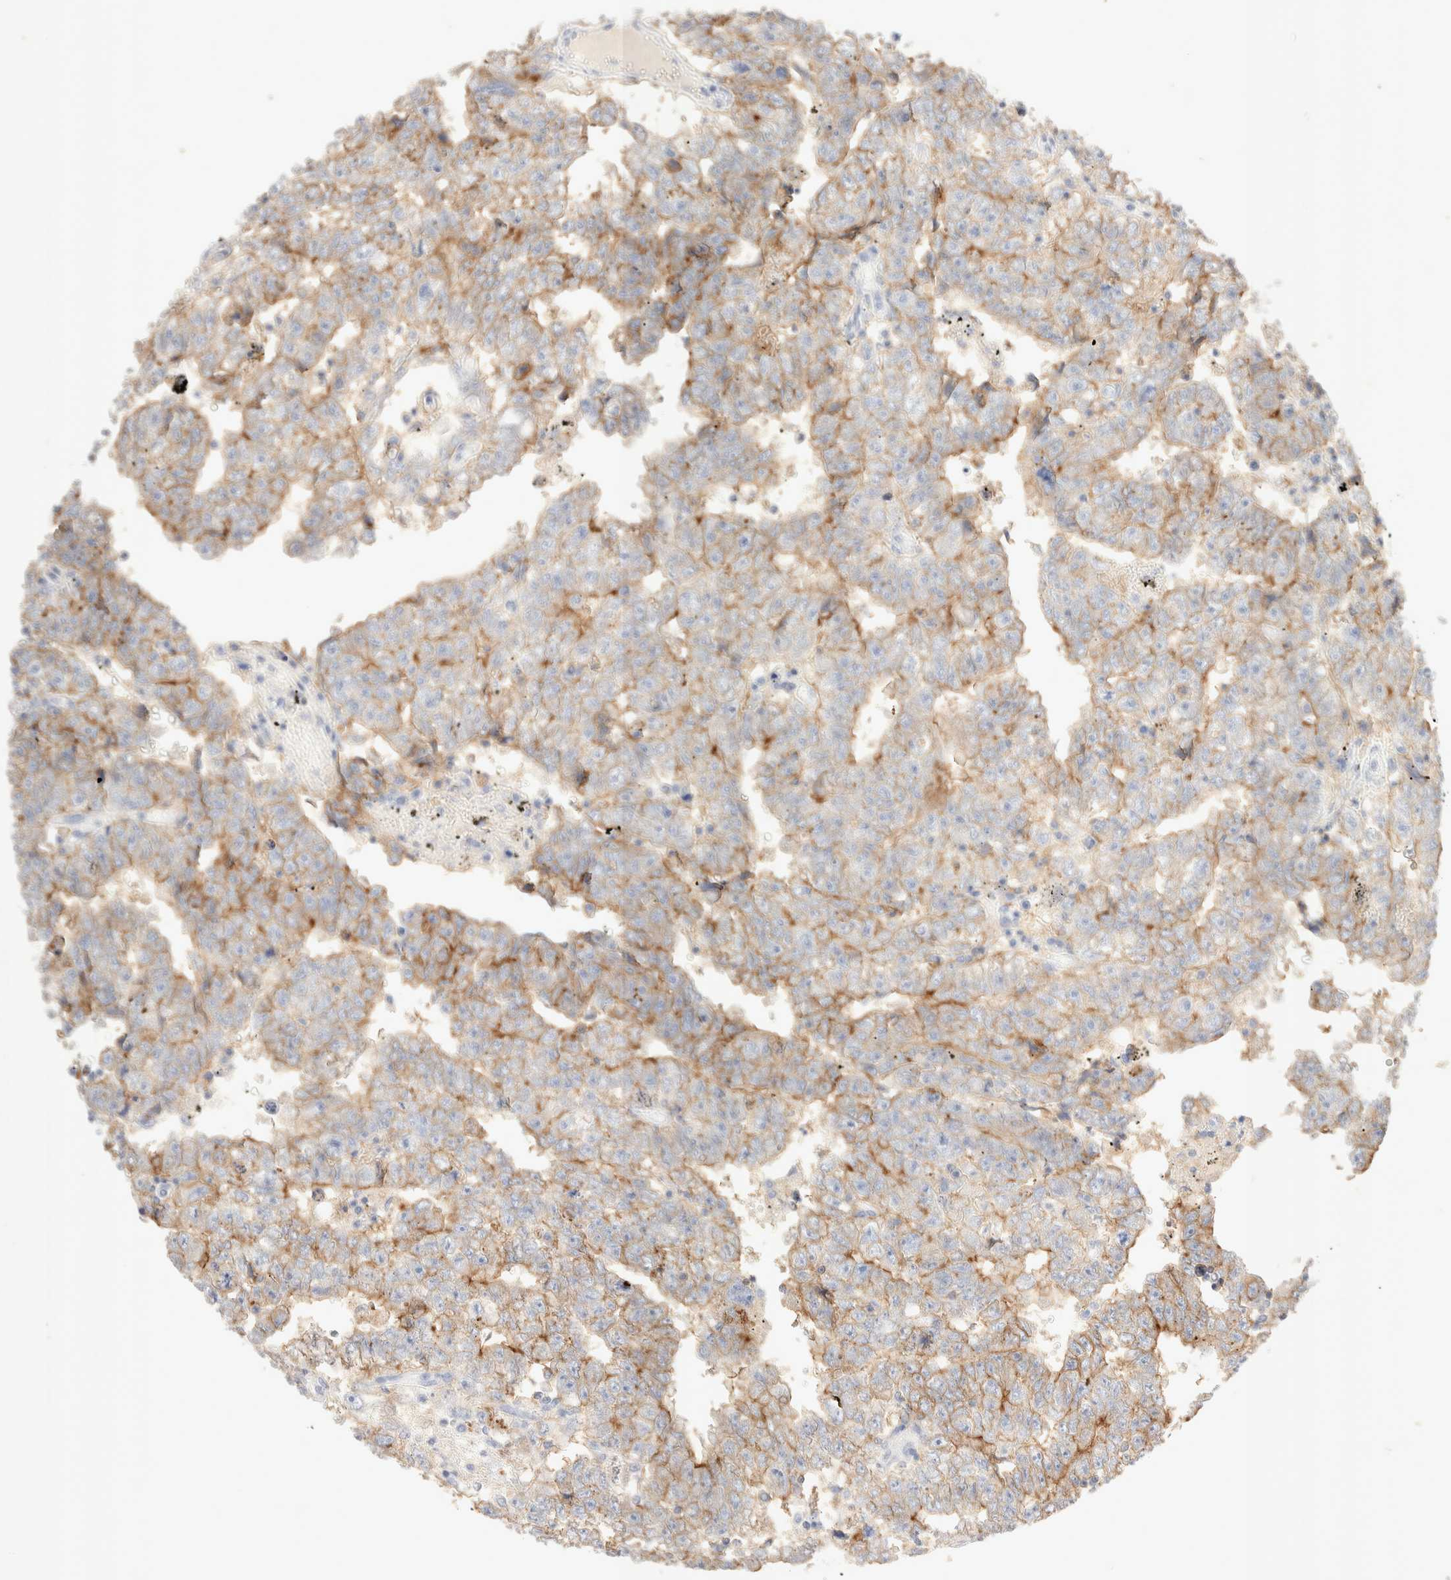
{"staining": {"intensity": "moderate", "quantity": "25%-75%", "location": "cytoplasmic/membranous"}, "tissue": "testis cancer", "cell_type": "Tumor cells", "image_type": "cancer", "snomed": [{"axis": "morphology", "description": "Carcinoma, Embryonal, NOS"}, {"axis": "topography", "description": "Testis"}], "caption": "Approximately 25%-75% of tumor cells in embryonal carcinoma (testis) display moderate cytoplasmic/membranous protein positivity as visualized by brown immunohistochemical staining.", "gene": "EPCAM", "patient": {"sex": "male", "age": 25}}